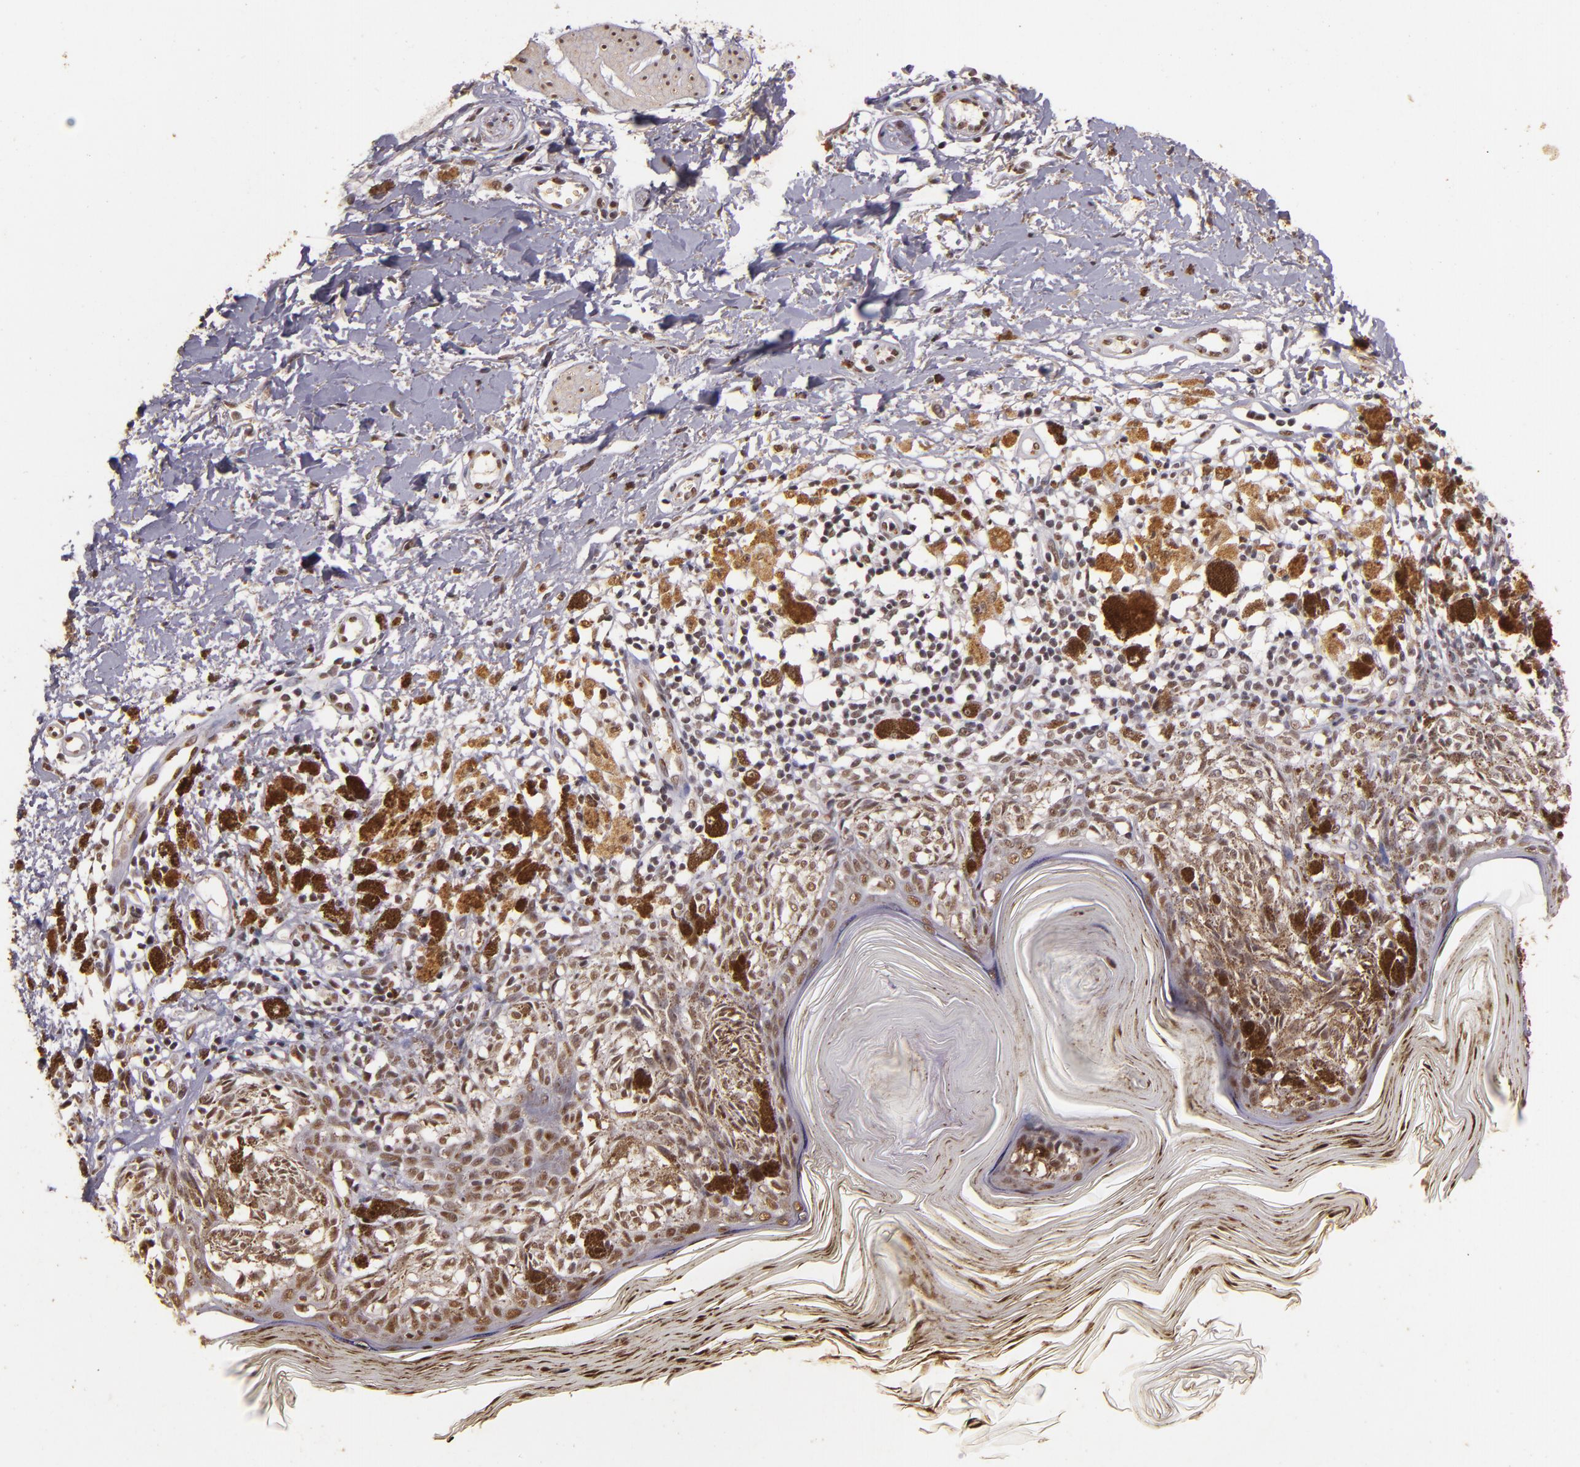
{"staining": {"intensity": "weak", "quantity": ">75%", "location": "nuclear"}, "tissue": "melanoma", "cell_type": "Tumor cells", "image_type": "cancer", "snomed": [{"axis": "morphology", "description": "Malignant melanoma, NOS"}, {"axis": "topography", "description": "Skin"}], "caption": "Brown immunohistochemical staining in human malignant melanoma shows weak nuclear positivity in approximately >75% of tumor cells.", "gene": "CBX3", "patient": {"sex": "male", "age": 88}}